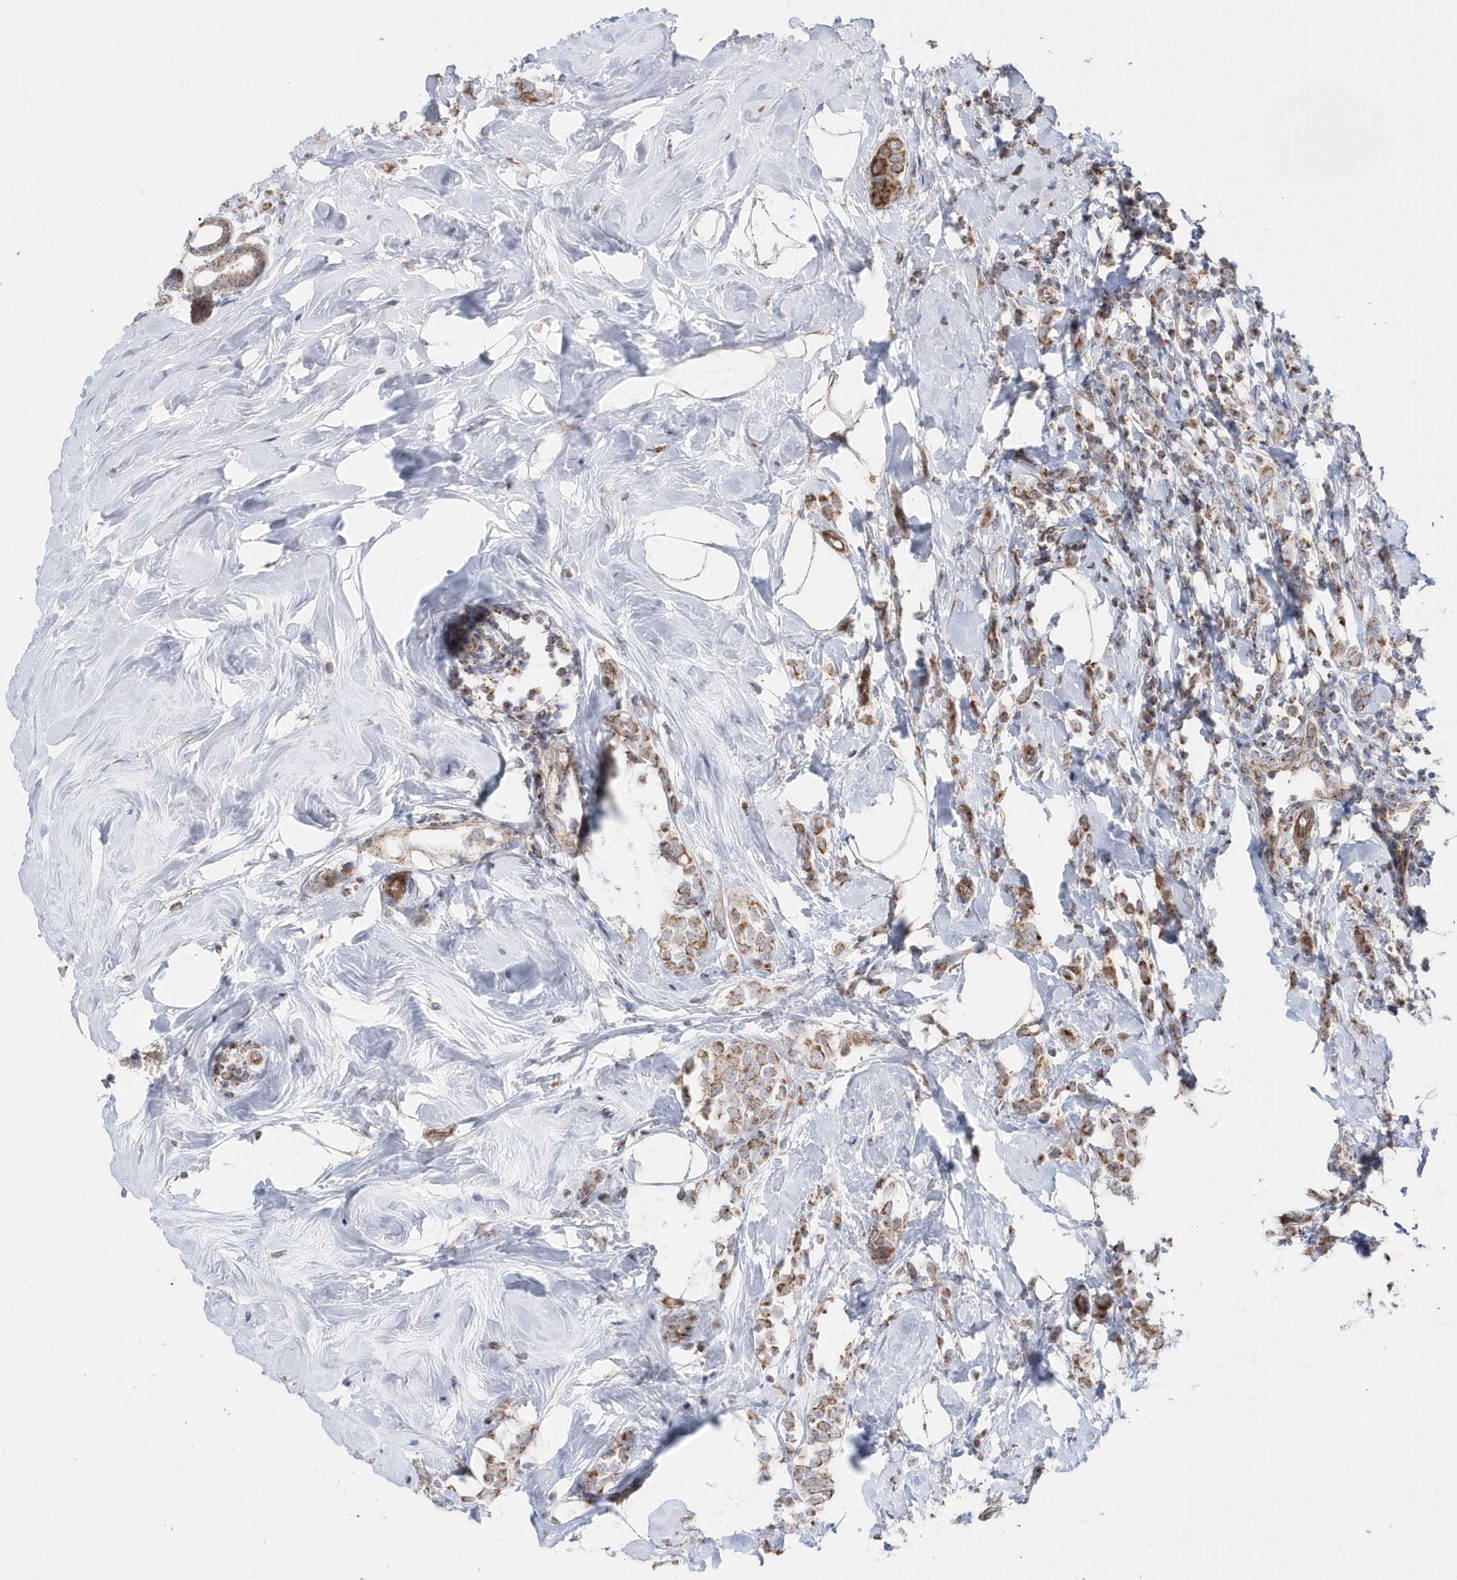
{"staining": {"intensity": "moderate", "quantity": ">75%", "location": "cytoplasmic/membranous"}, "tissue": "breast cancer", "cell_type": "Tumor cells", "image_type": "cancer", "snomed": [{"axis": "morphology", "description": "Lobular carcinoma"}, {"axis": "topography", "description": "Breast"}], "caption": "Protein positivity by immunohistochemistry (IHC) shows moderate cytoplasmic/membranous positivity in about >75% of tumor cells in breast cancer. (brown staining indicates protein expression, while blue staining denotes nuclei).", "gene": "OPA1", "patient": {"sex": "female", "age": 47}}